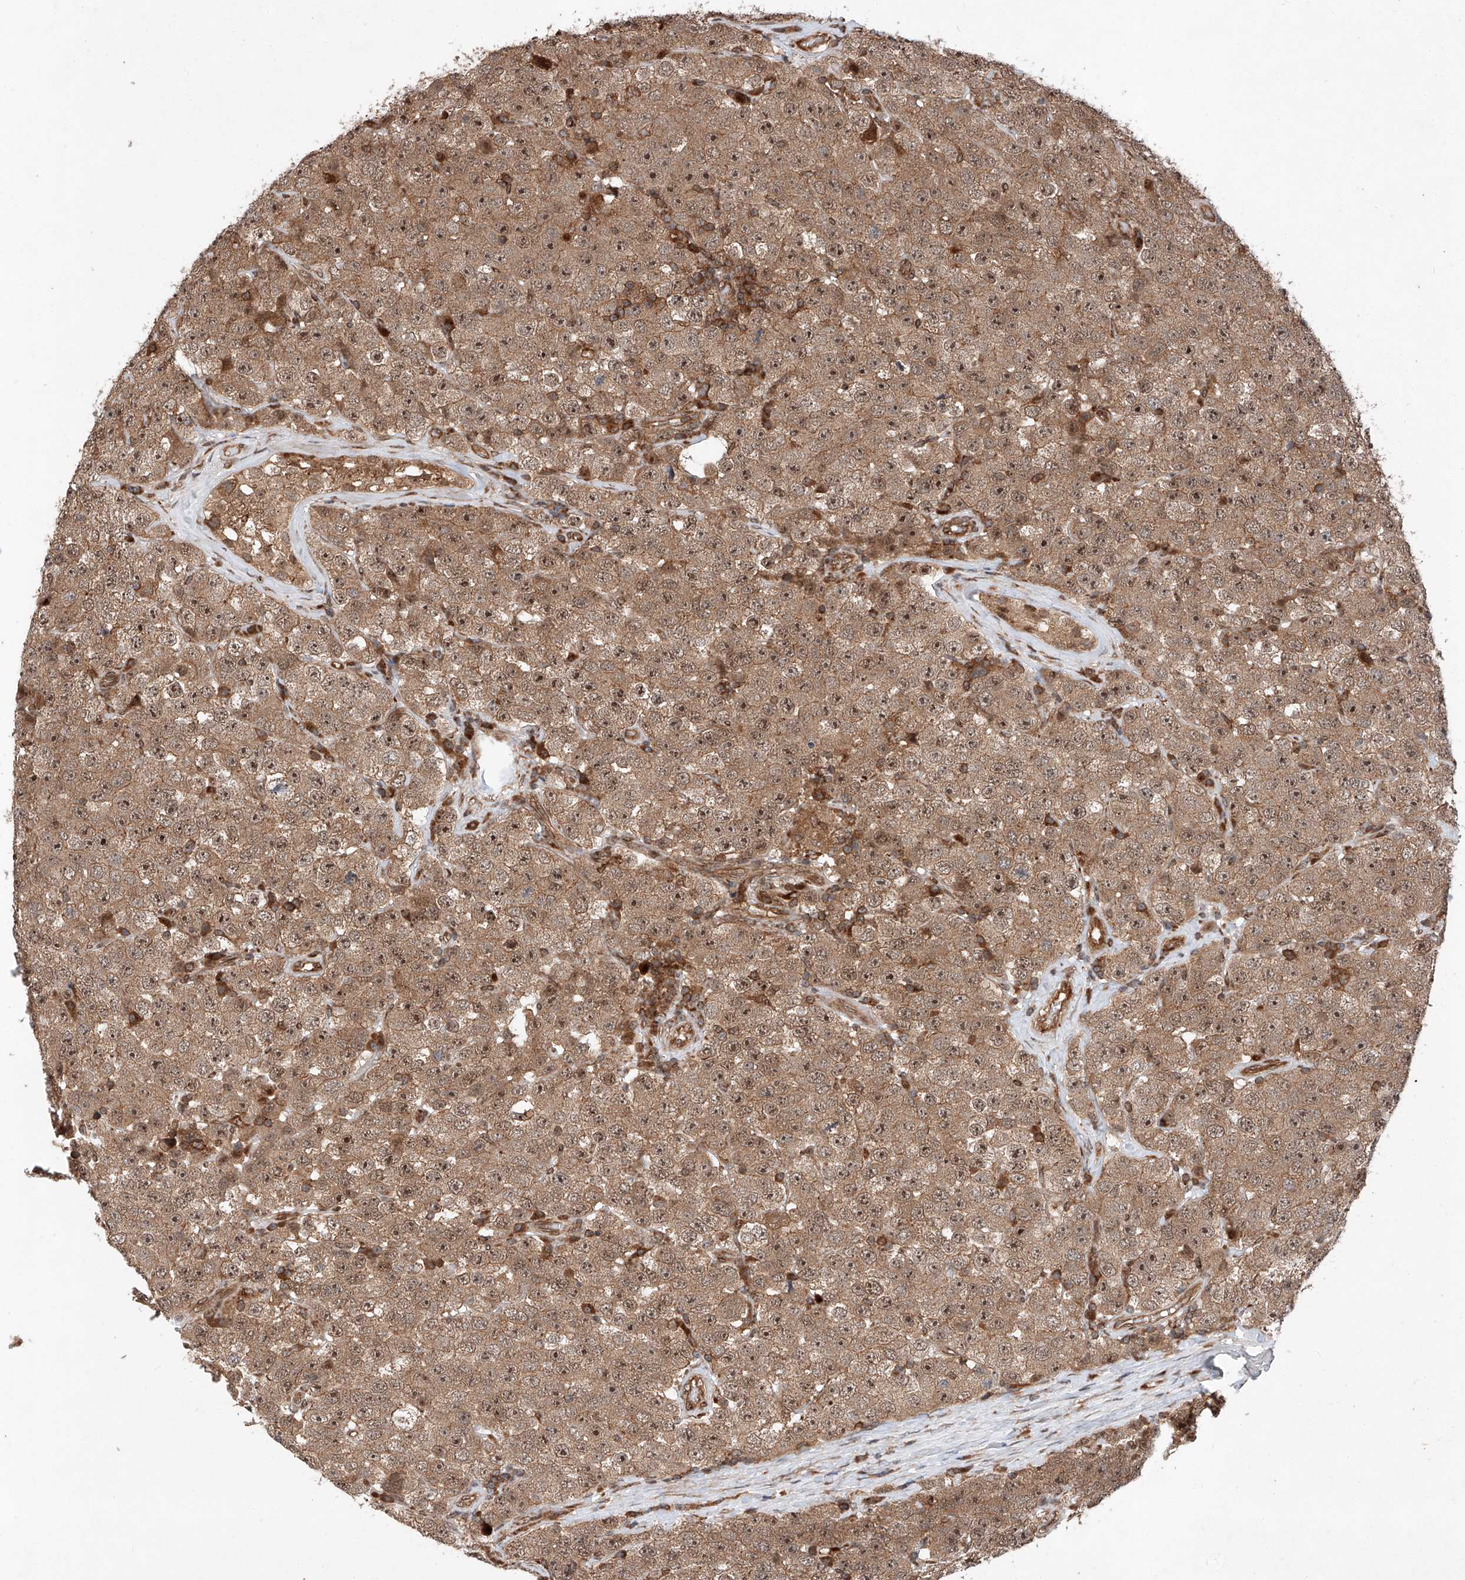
{"staining": {"intensity": "moderate", "quantity": ">75%", "location": "cytoplasmic/membranous,nuclear"}, "tissue": "testis cancer", "cell_type": "Tumor cells", "image_type": "cancer", "snomed": [{"axis": "morphology", "description": "Seminoma, NOS"}, {"axis": "topography", "description": "Testis"}], "caption": "Immunohistochemical staining of seminoma (testis) exhibits medium levels of moderate cytoplasmic/membranous and nuclear protein positivity in approximately >75% of tumor cells. The staining was performed using DAB (3,3'-diaminobenzidine), with brown indicating positive protein expression. Nuclei are stained blue with hematoxylin.", "gene": "ZFP28", "patient": {"sex": "male", "age": 28}}